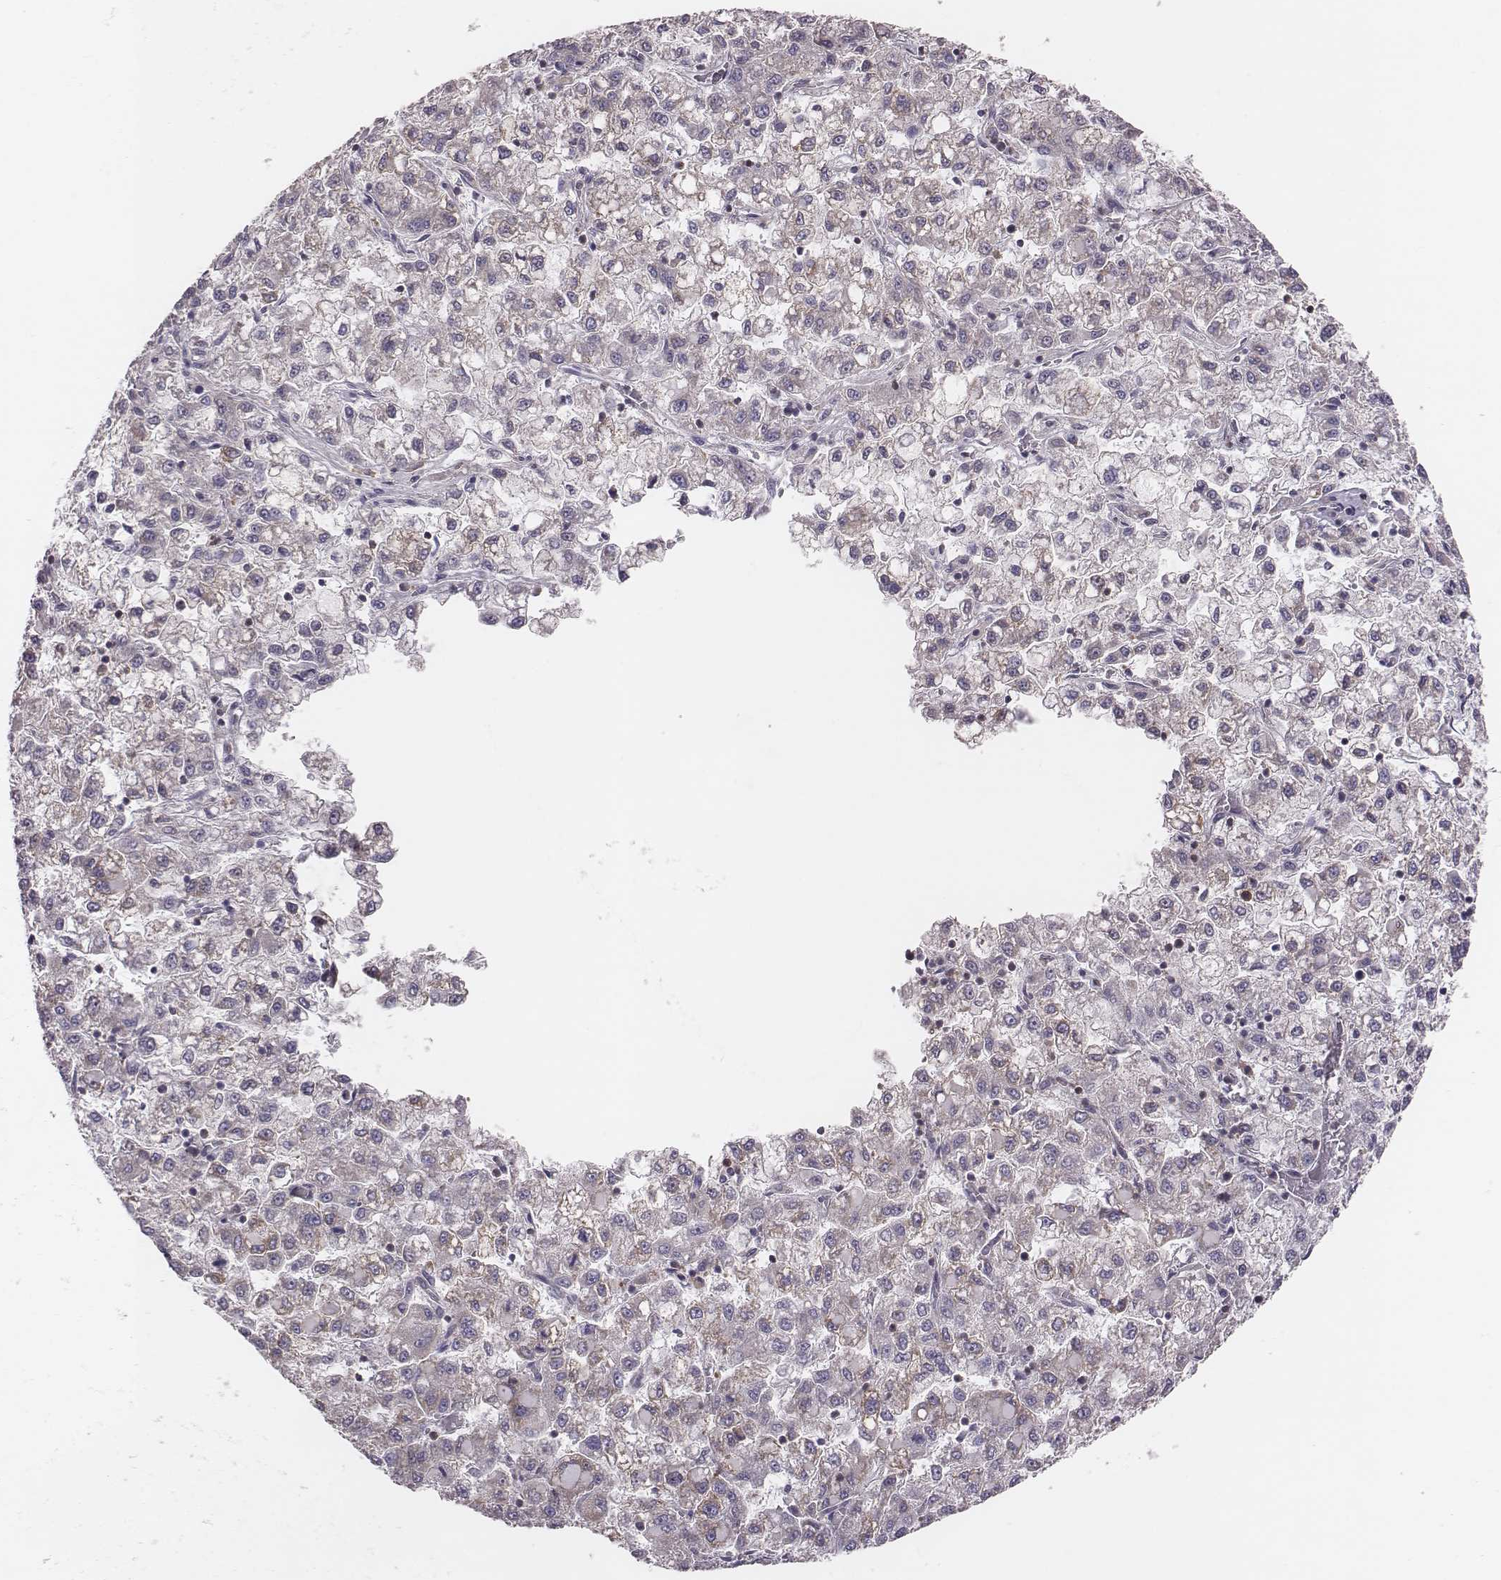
{"staining": {"intensity": "negative", "quantity": "none", "location": "none"}, "tissue": "liver cancer", "cell_type": "Tumor cells", "image_type": "cancer", "snomed": [{"axis": "morphology", "description": "Carcinoma, Hepatocellular, NOS"}, {"axis": "topography", "description": "Liver"}], "caption": "The image shows no staining of tumor cells in liver cancer.", "gene": "CAD", "patient": {"sex": "male", "age": 40}}